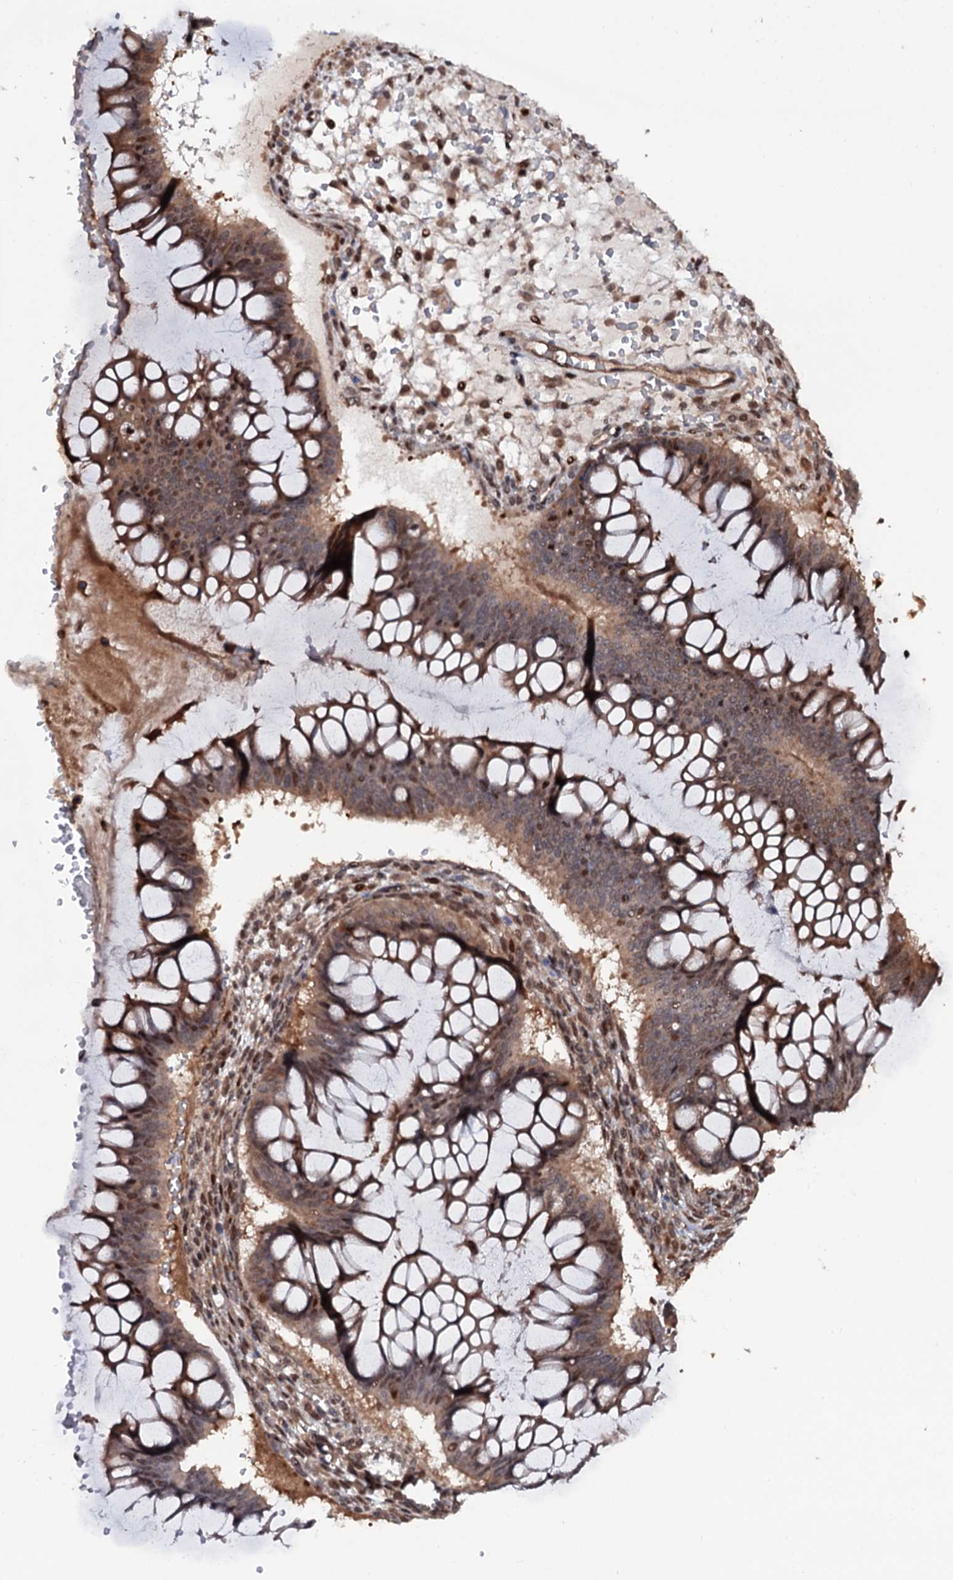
{"staining": {"intensity": "moderate", "quantity": "25%-75%", "location": "cytoplasmic/membranous,nuclear"}, "tissue": "ovarian cancer", "cell_type": "Tumor cells", "image_type": "cancer", "snomed": [{"axis": "morphology", "description": "Cystadenocarcinoma, mucinous, NOS"}, {"axis": "topography", "description": "Ovary"}], "caption": "Ovarian cancer (mucinous cystadenocarcinoma) stained with immunohistochemistry (IHC) demonstrates moderate cytoplasmic/membranous and nuclear expression in approximately 25%-75% of tumor cells.", "gene": "CDC23", "patient": {"sex": "female", "age": 73}}